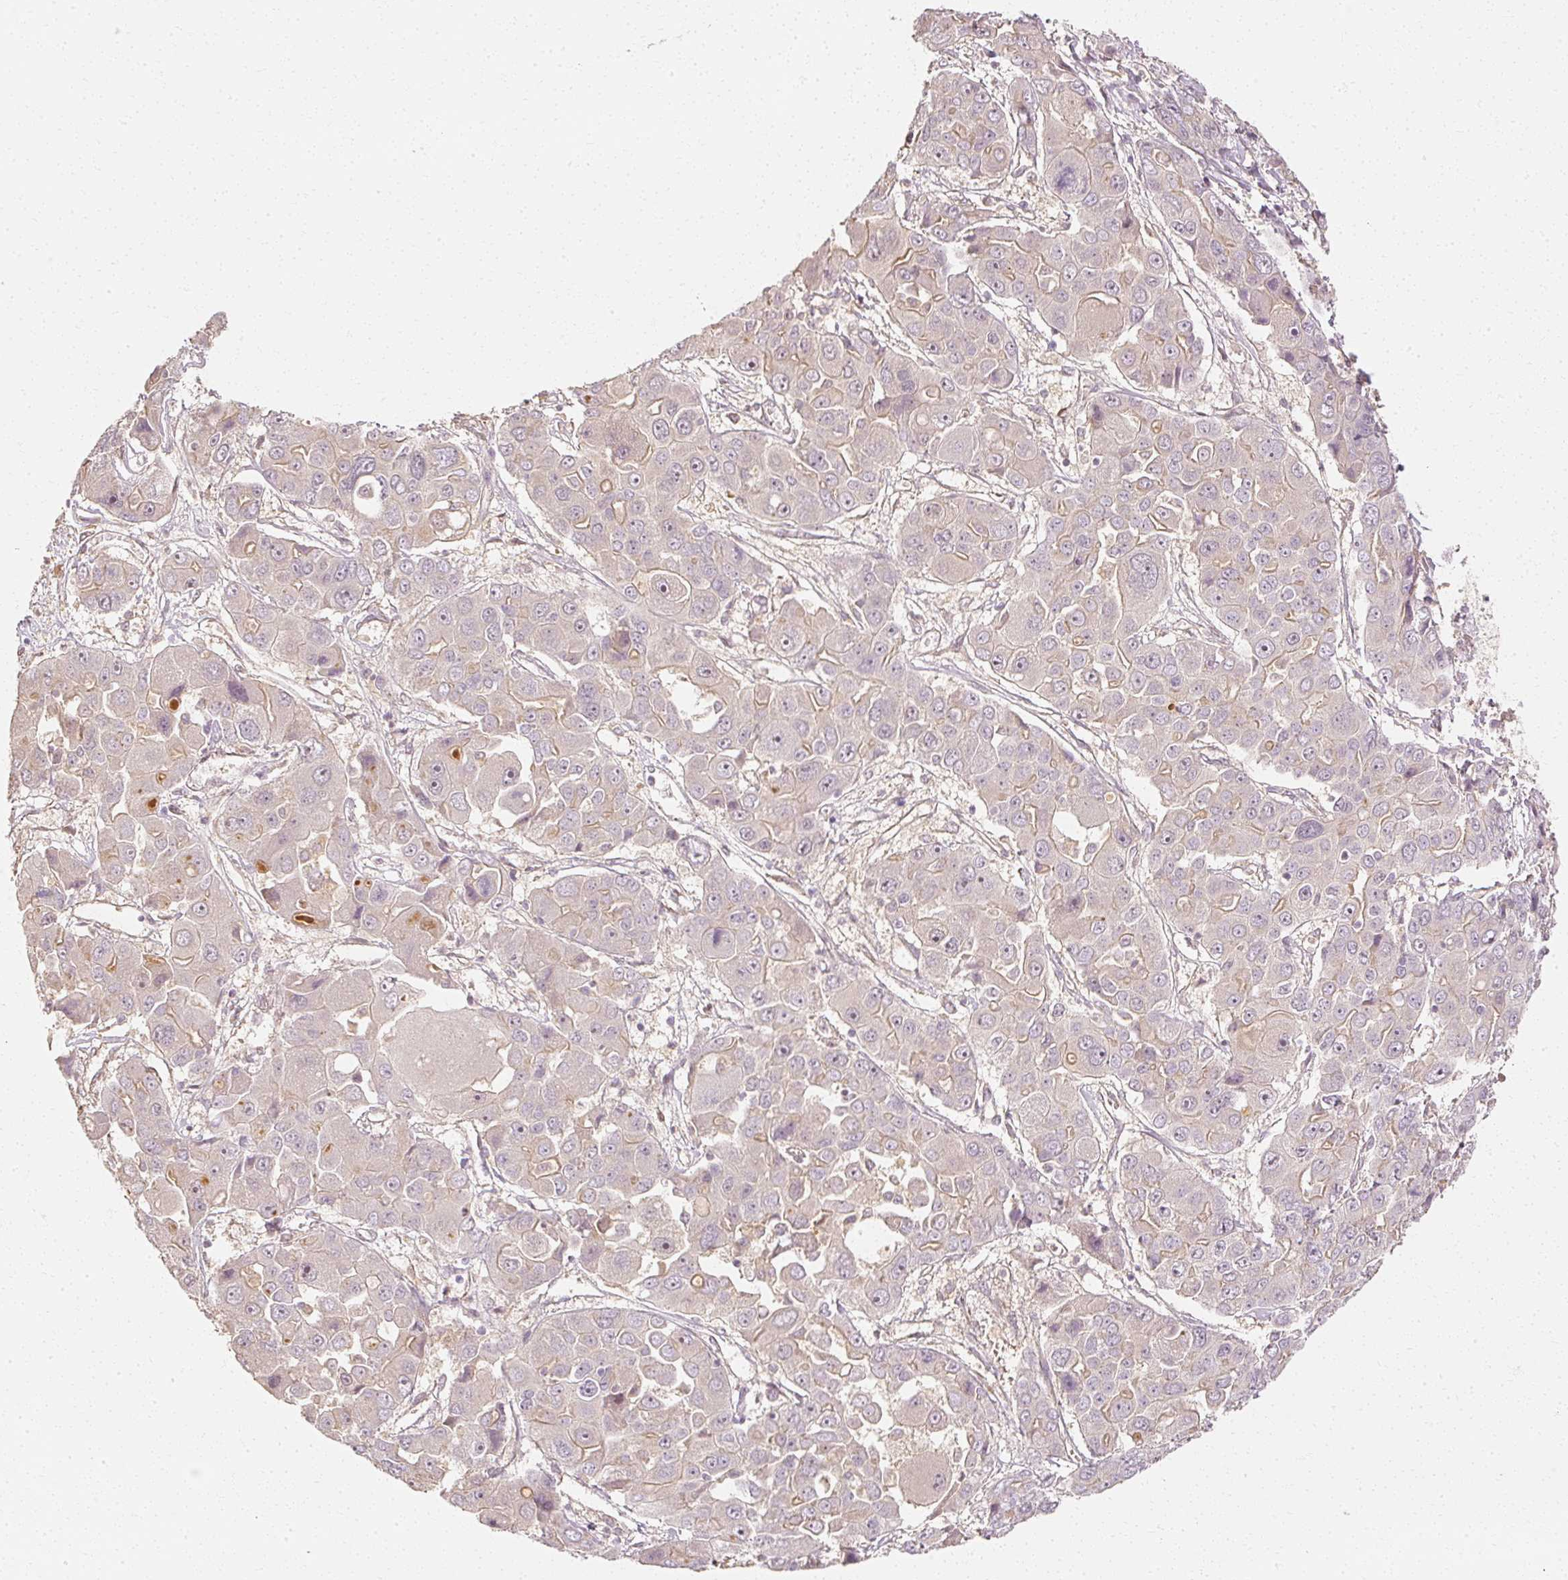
{"staining": {"intensity": "negative", "quantity": "none", "location": "none"}, "tissue": "liver cancer", "cell_type": "Tumor cells", "image_type": "cancer", "snomed": [{"axis": "morphology", "description": "Cholangiocarcinoma"}, {"axis": "topography", "description": "Liver"}], "caption": "A micrograph of liver cholangiocarcinoma stained for a protein shows no brown staining in tumor cells.", "gene": "GNAQ", "patient": {"sex": "male", "age": 67}}